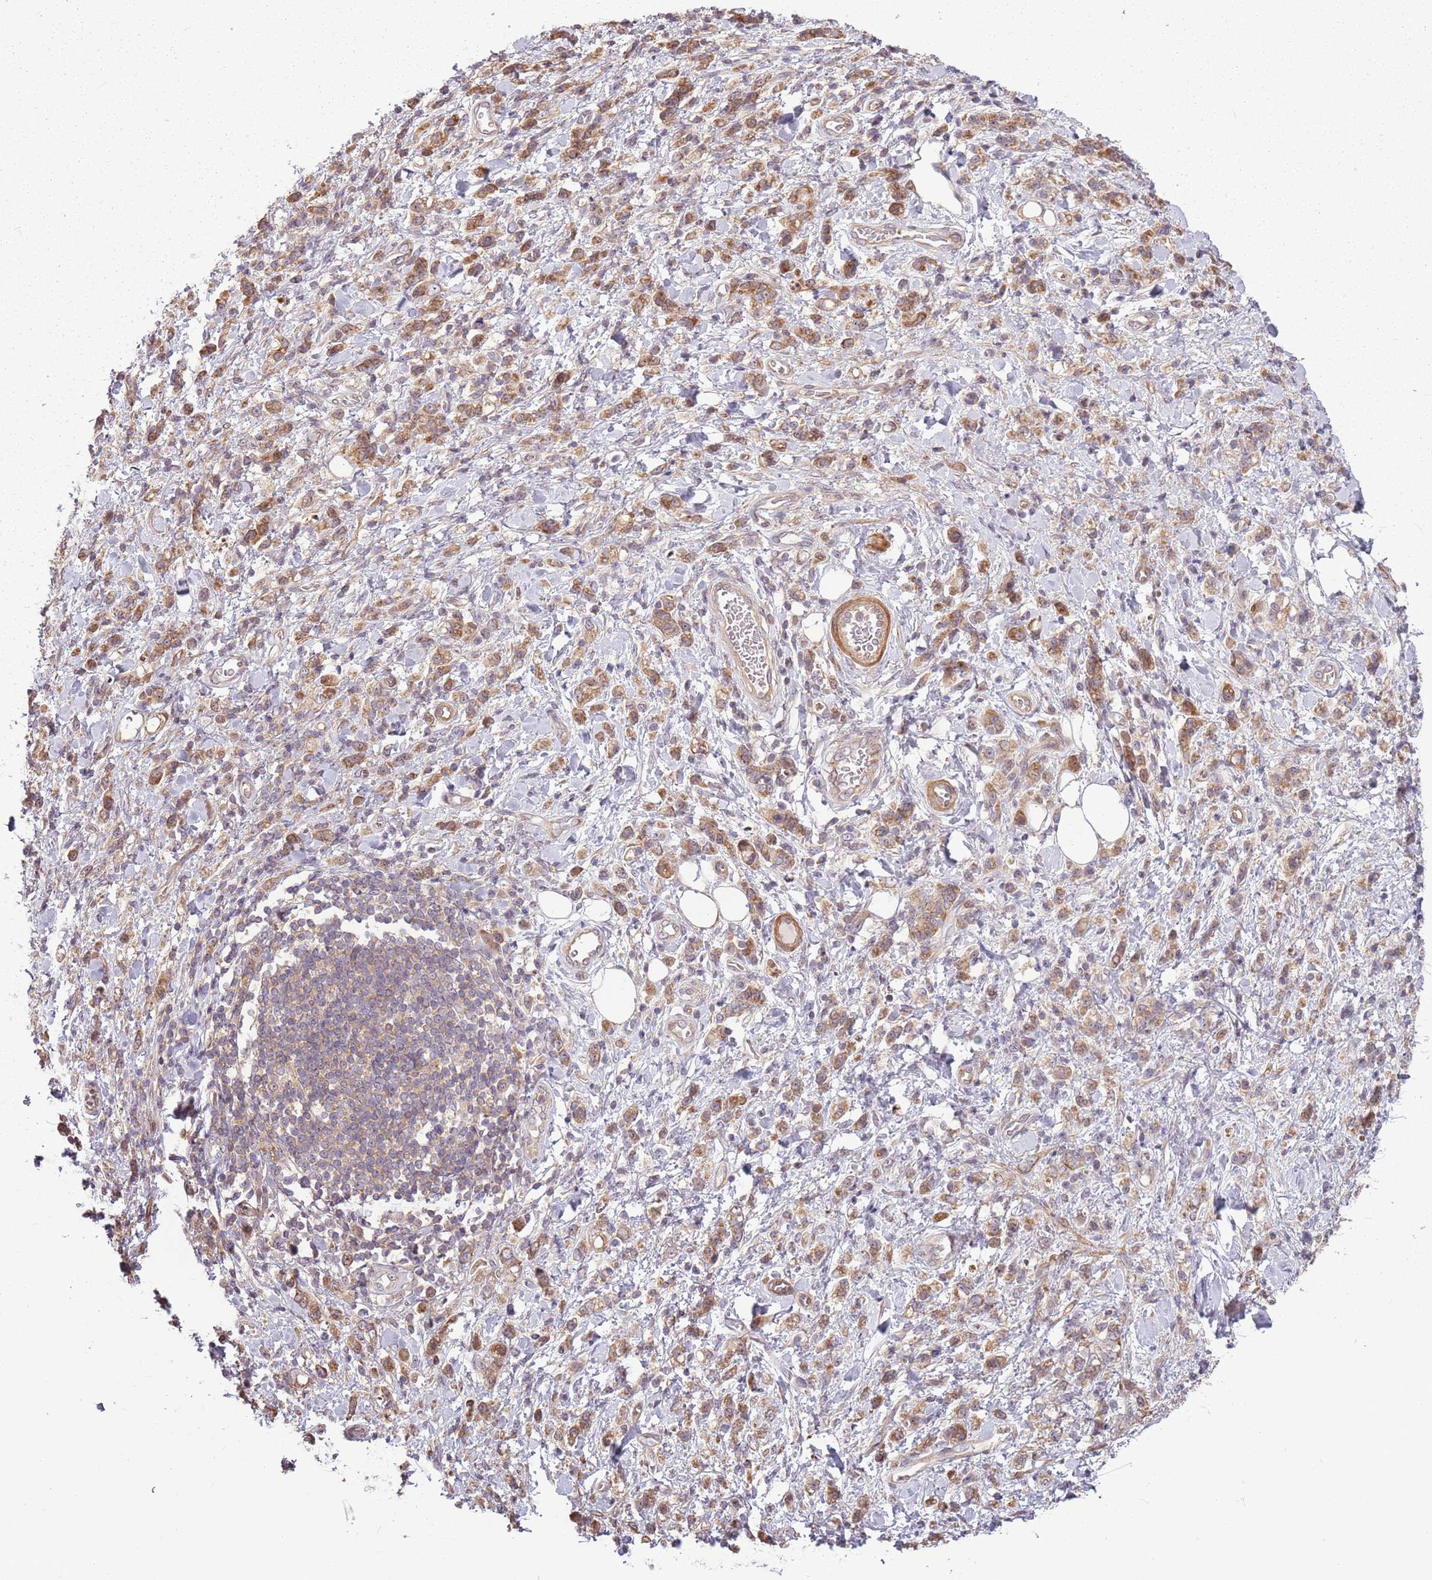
{"staining": {"intensity": "moderate", "quantity": ">75%", "location": "cytoplasmic/membranous"}, "tissue": "stomach cancer", "cell_type": "Tumor cells", "image_type": "cancer", "snomed": [{"axis": "morphology", "description": "Adenocarcinoma, NOS"}, {"axis": "topography", "description": "Stomach"}], "caption": "DAB (3,3'-diaminobenzidine) immunohistochemical staining of stomach cancer demonstrates moderate cytoplasmic/membranous protein positivity in approximately >75% of tumor cells.", "gene": "RPL21", "patient": {"sex": "male", "age": 77}}